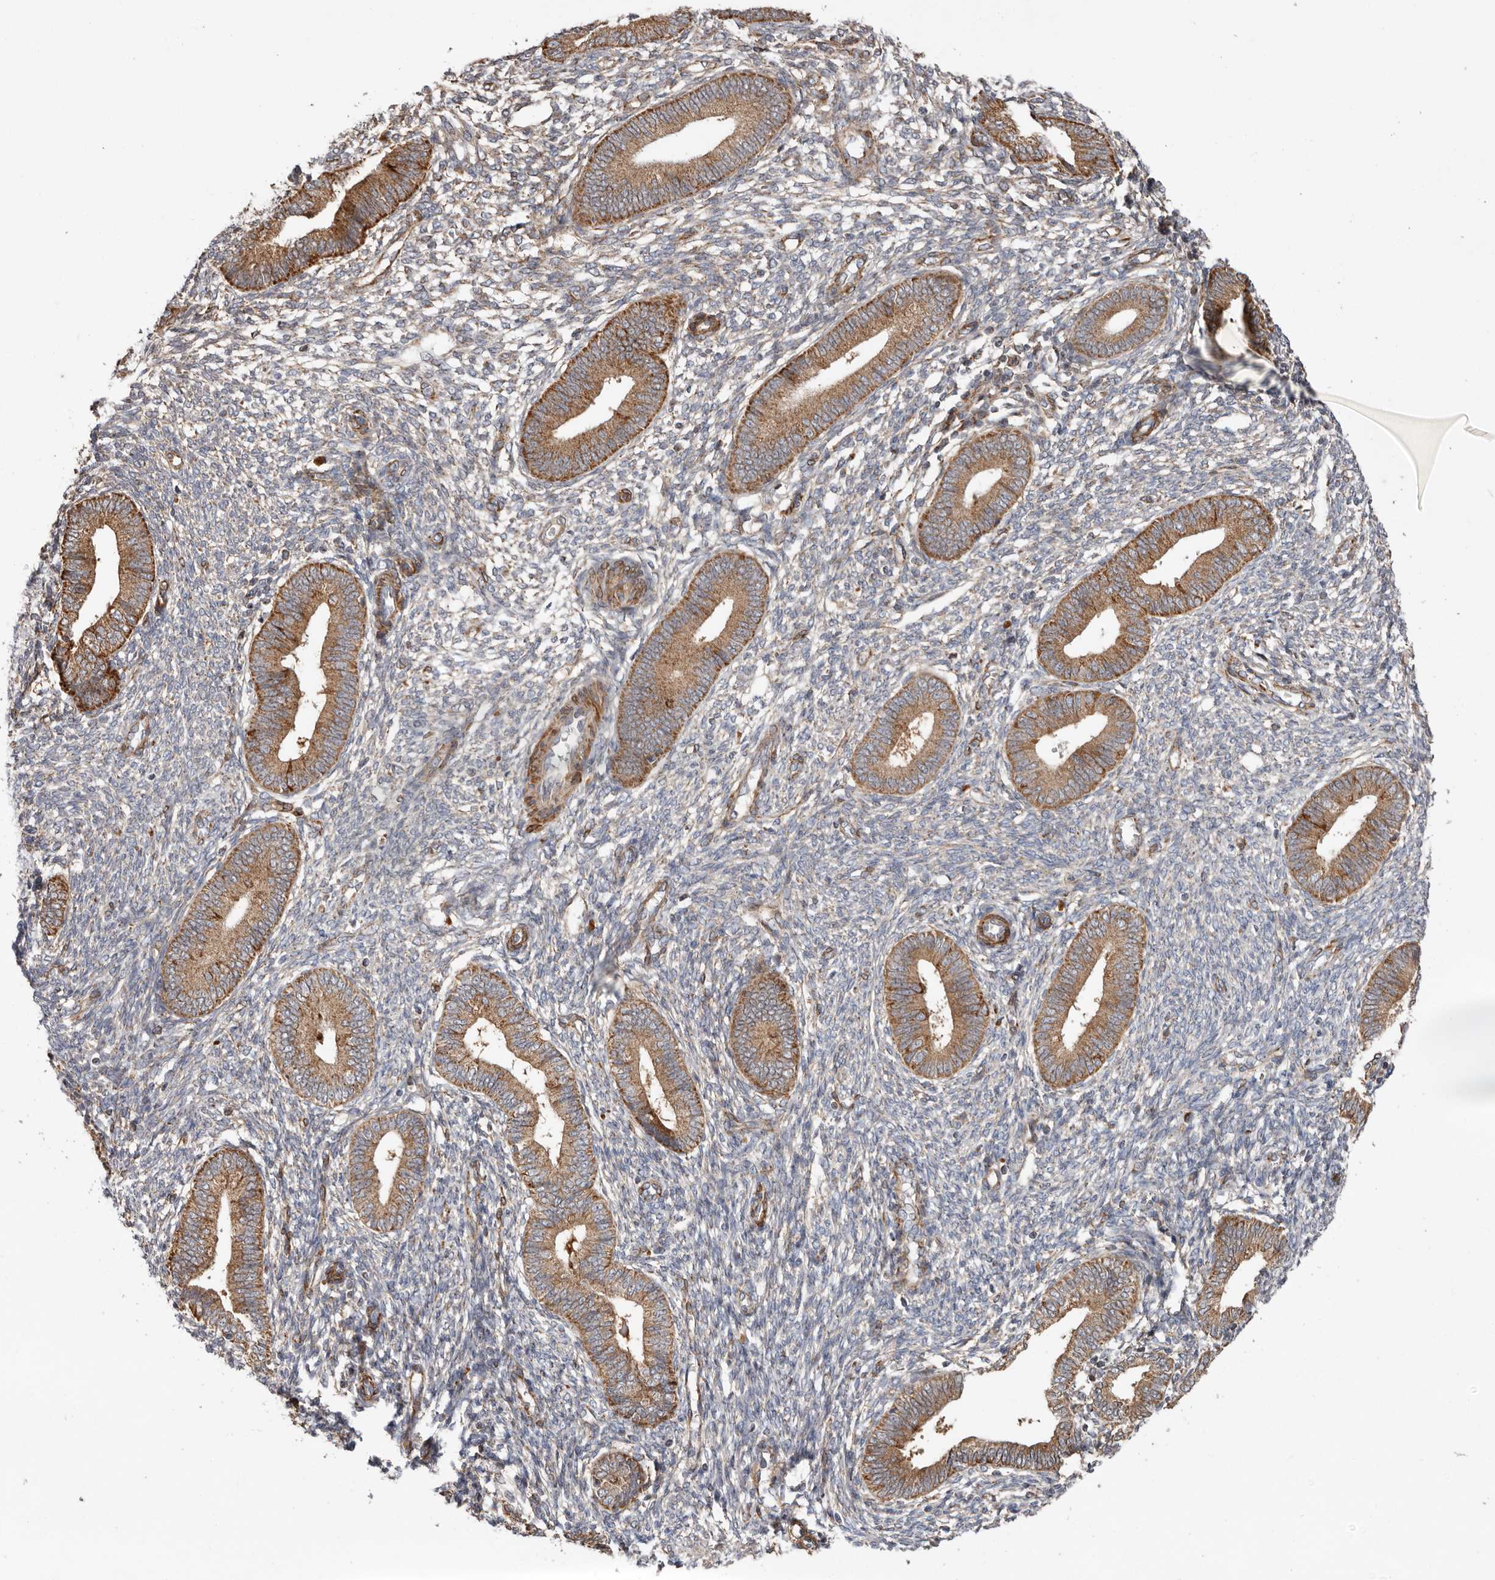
{"staining": {"intensity": "negative", "quantity": "none", "location": "none"}, "tissue": "endometrium", "cell_type": "Cells in endometrial stroma", "image_type": "normal", "snomed": [{"axis": "morphology", "description": "Normal tissue, NOS"}, {"axis": "topography", "description": "Endometrium"}], "caption": "This is a histopathology image of immunohistochemistry (IHC) staining of normal endometrium, which shows no expression in cells in endometrial stroma. (DAB IHC visualized using brightfield microscopy, high magnification).", "gene": "PROKR1", "patient": {"sex": "female", "age": 46}}